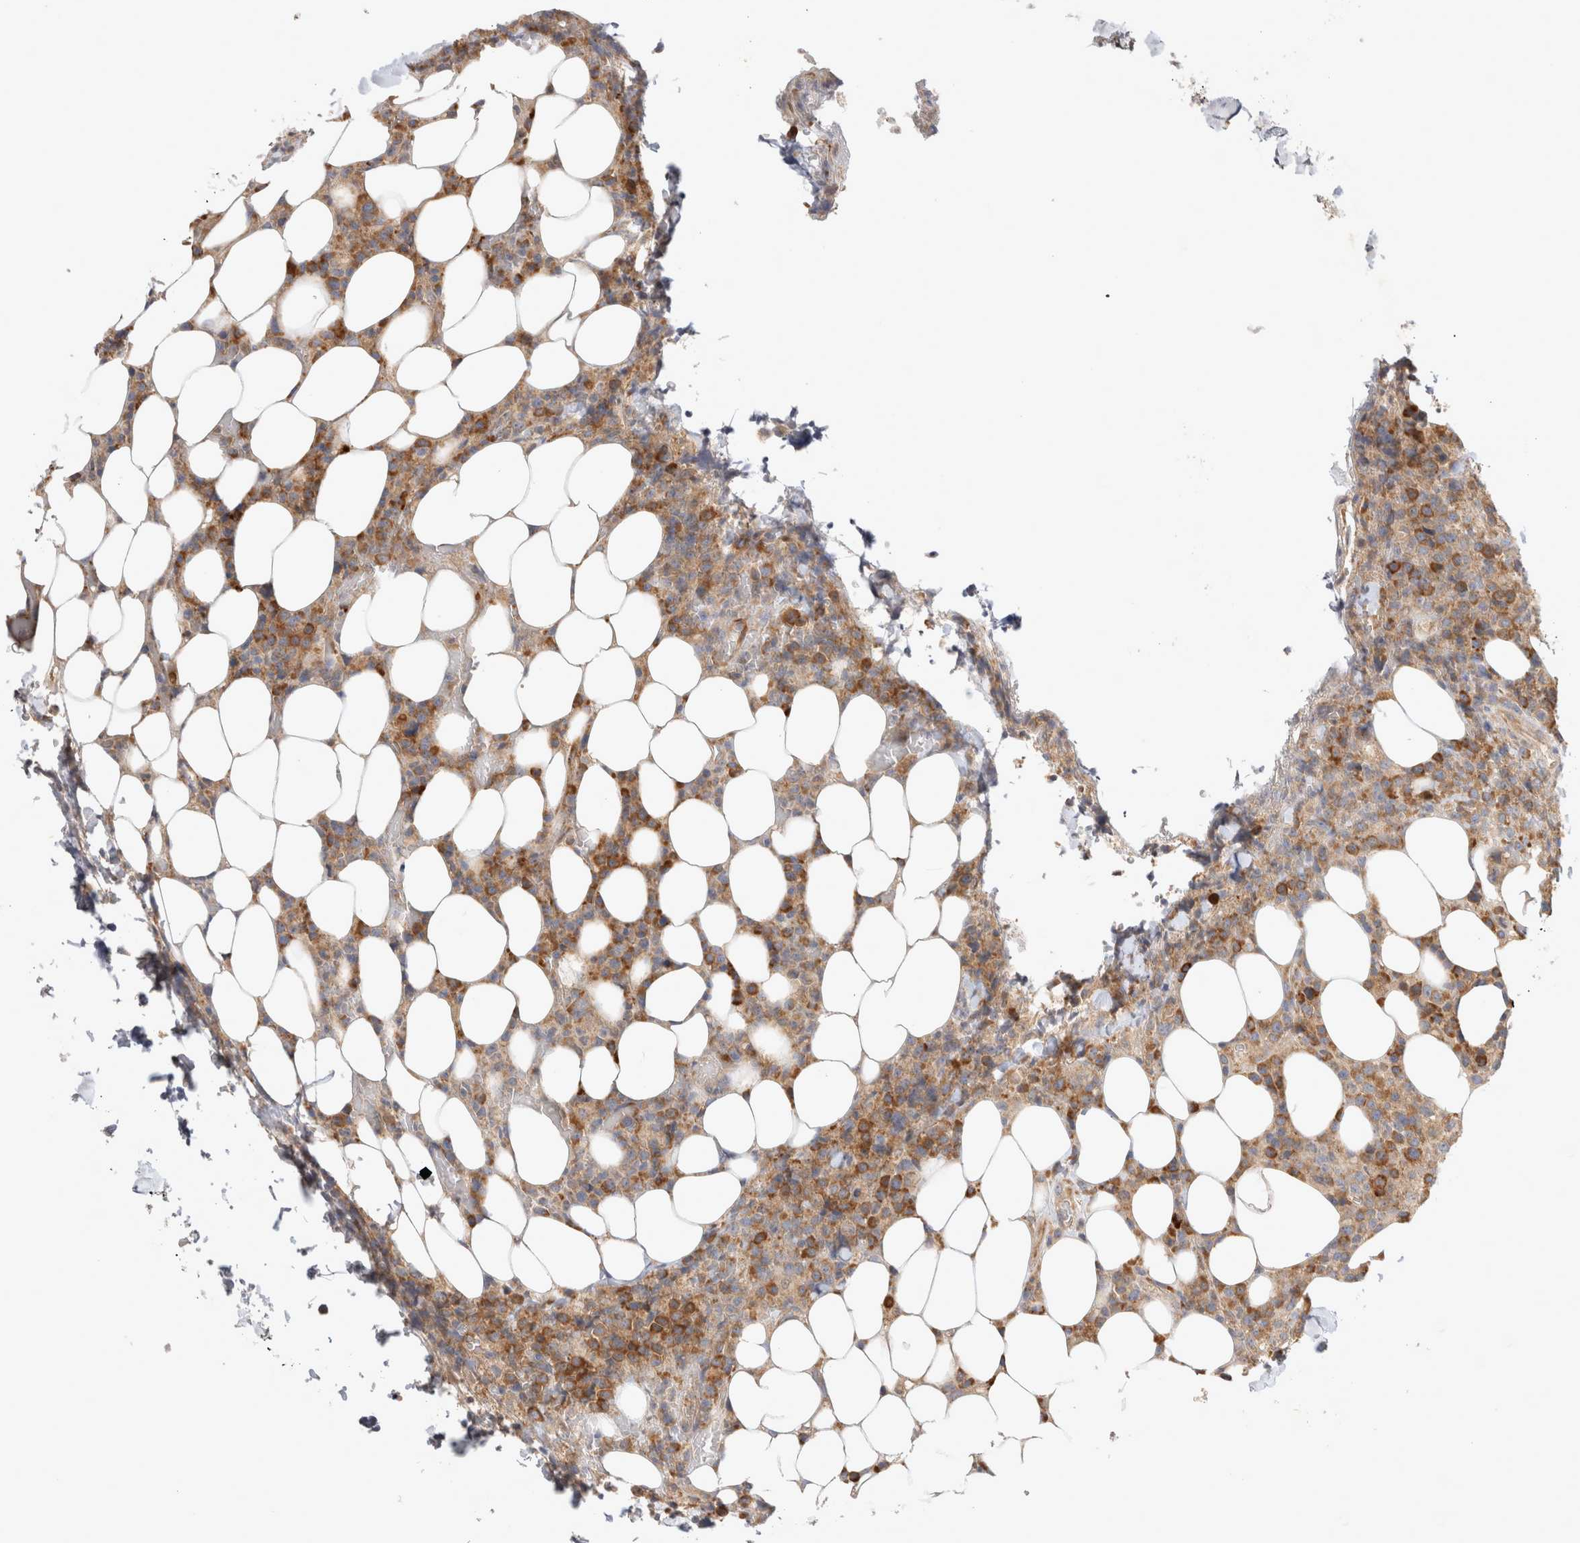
{"staining": {"intensity": "moderate", "quantity": ">75%", "location": "cytoplasmic/membranous"}, "tissue": "lymphoma", "cell_type": "Tumor cells", "image_type": "cancer", "snomed": [{"axis": "morphology", "description": "Malignant lymphoma, non-Hodgkin's type, High grade"}, {"axis": "topography", "description": "Lymph node"}], "caption": "High-magnification brightfield microscopy of lymphoma stained with DAB (3,3'-diaminobenzidine) (brown) and counterstained with hematoxylin (blue). tumor cells exhibit moderate cytoplasmic/membranous expression is identified in approximately>75% of cells.", "gene": "NEDD4L", "patient": {"sex": "male", "age": 13}}